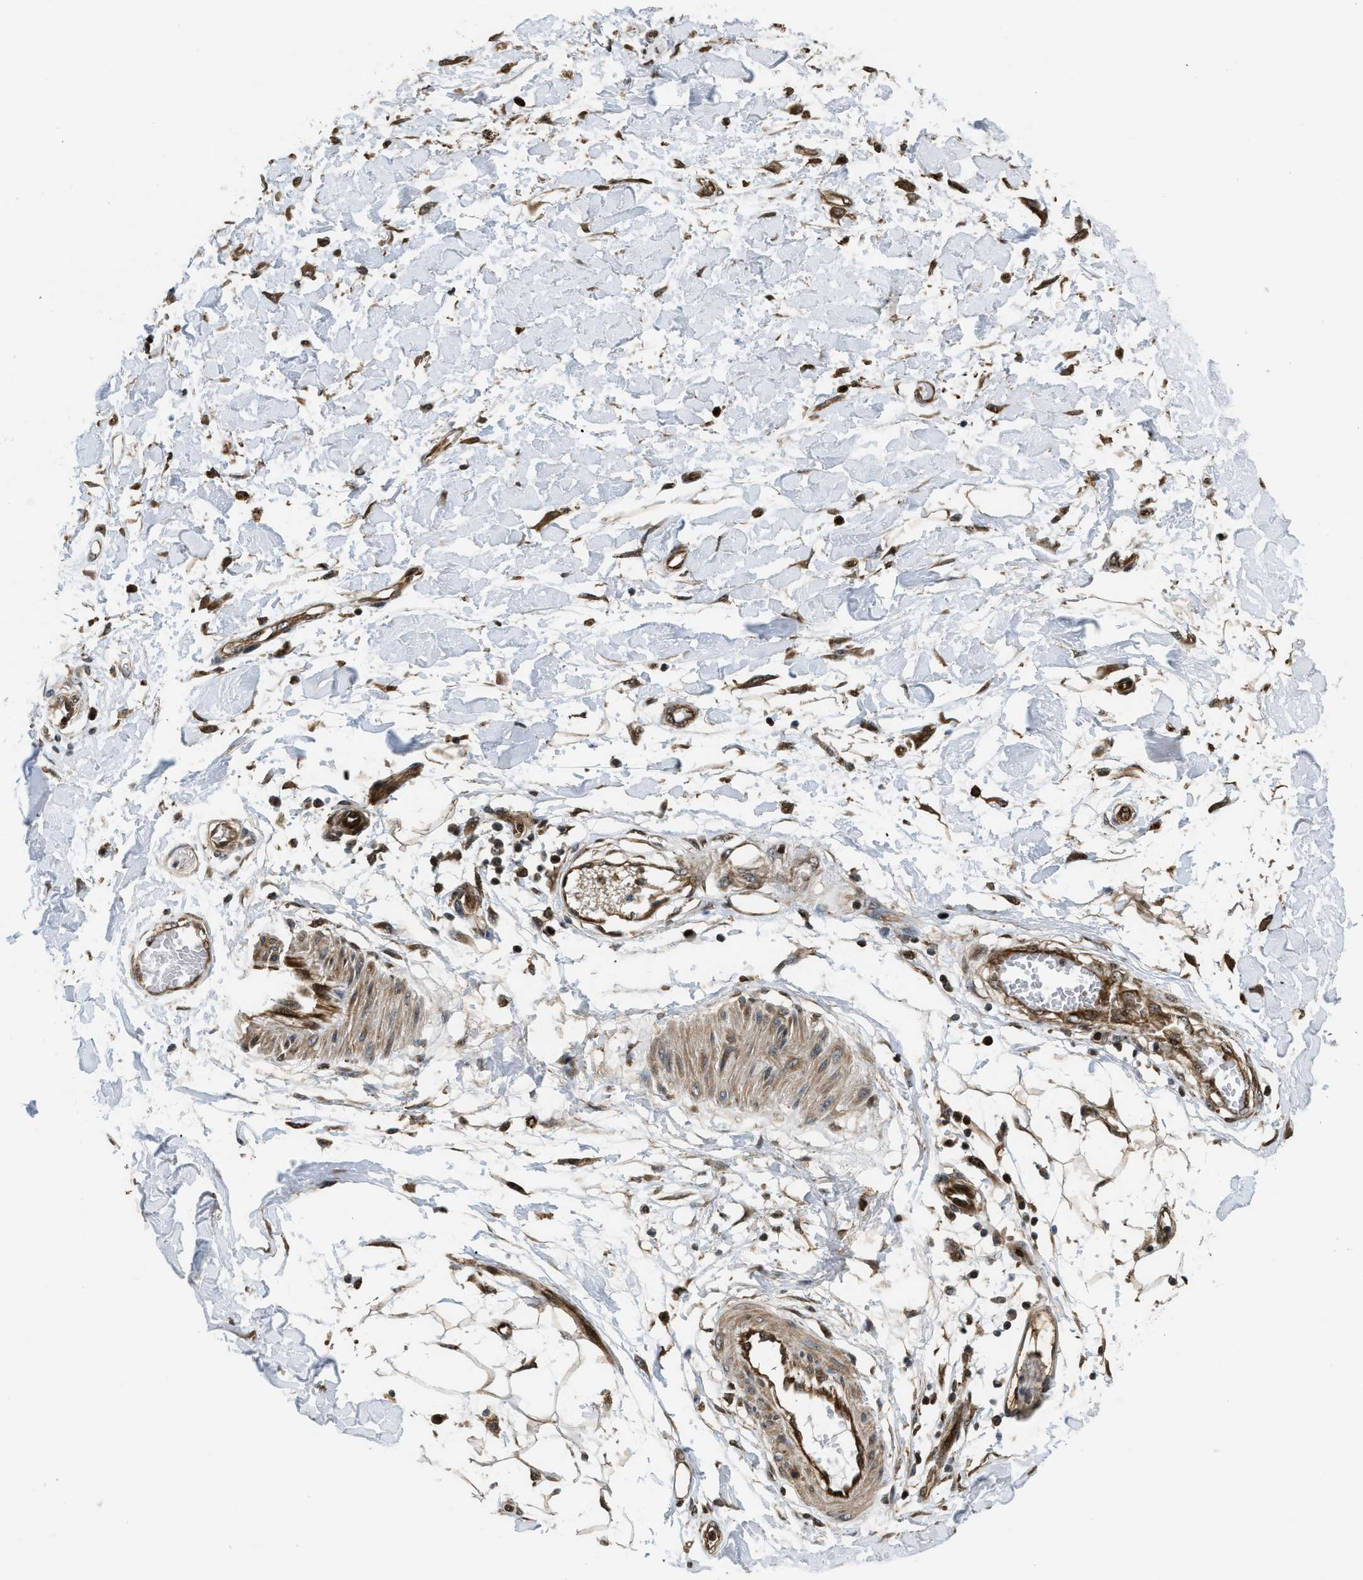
{"staining": {"intensity": "moderate", "quantity": ">75%", "location": "cytoplasmic/membranous,nuclear"}, "tissue": "adipose tissue", "cell_type": "Adipocytes", "image_type": "normal", "snomed": [{"axis": "morphology", "description": "Normal tissue, NOS"}, {"axis": "morphology", "description": "Squamous cell carcinoma, NOS"}, {"axis": "topography", "description": "Skin"}, {"axis": "topography", "description": "Peripheral nerve tissue"}], "caption": "Brown immunohistochemical staining in unremarkable human adipose tissue reveals moderate cytoplasmic/membranous,nuclear positivity in approximately >75% of adipocytes.", "gene": "LTA4H", "patient": {"sex": "male", "age": 83}}